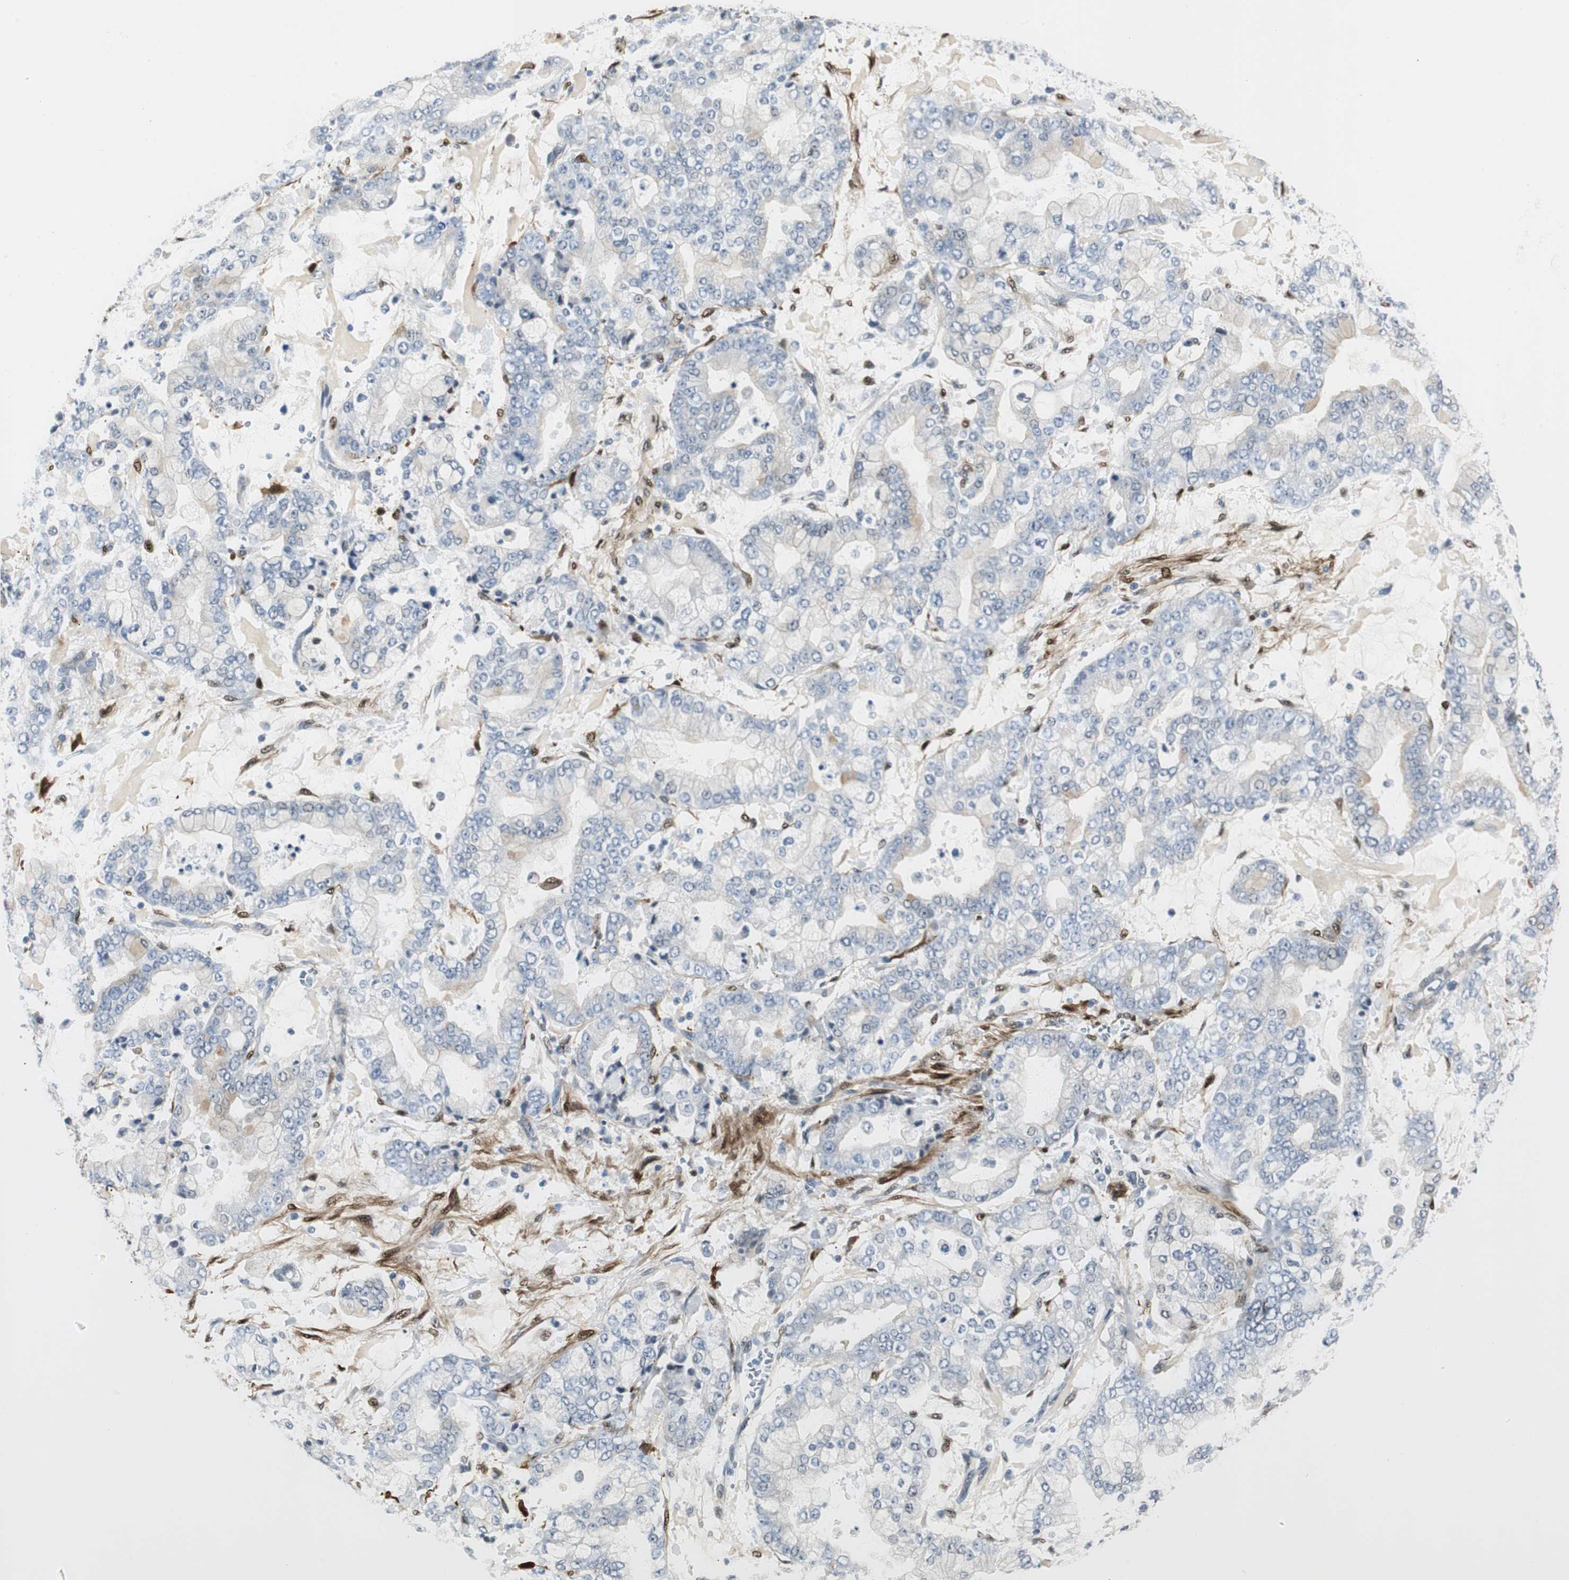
{"staining": {"intensity": "weak", "quantity": "<25%", "location": "cytoplasmic/membranous"}, "tissue": "stomach cancer", "cell_type": "Tumor cells", "image_type": "cancer", "snomed": [{"axis": "morphology", "description": "Adenocarcinoma, NOS"}, {"axis": "topography", "description": "Stomach"}], "caption": "Immunohistochemistry (IHC) photomicrograph of neoplastic tissue: human stomach cancer stained with DAB displays no significant protein positivity in tumor cells.", "gene": "FHL2", "patient": {"sex": "male", "age": 76}}